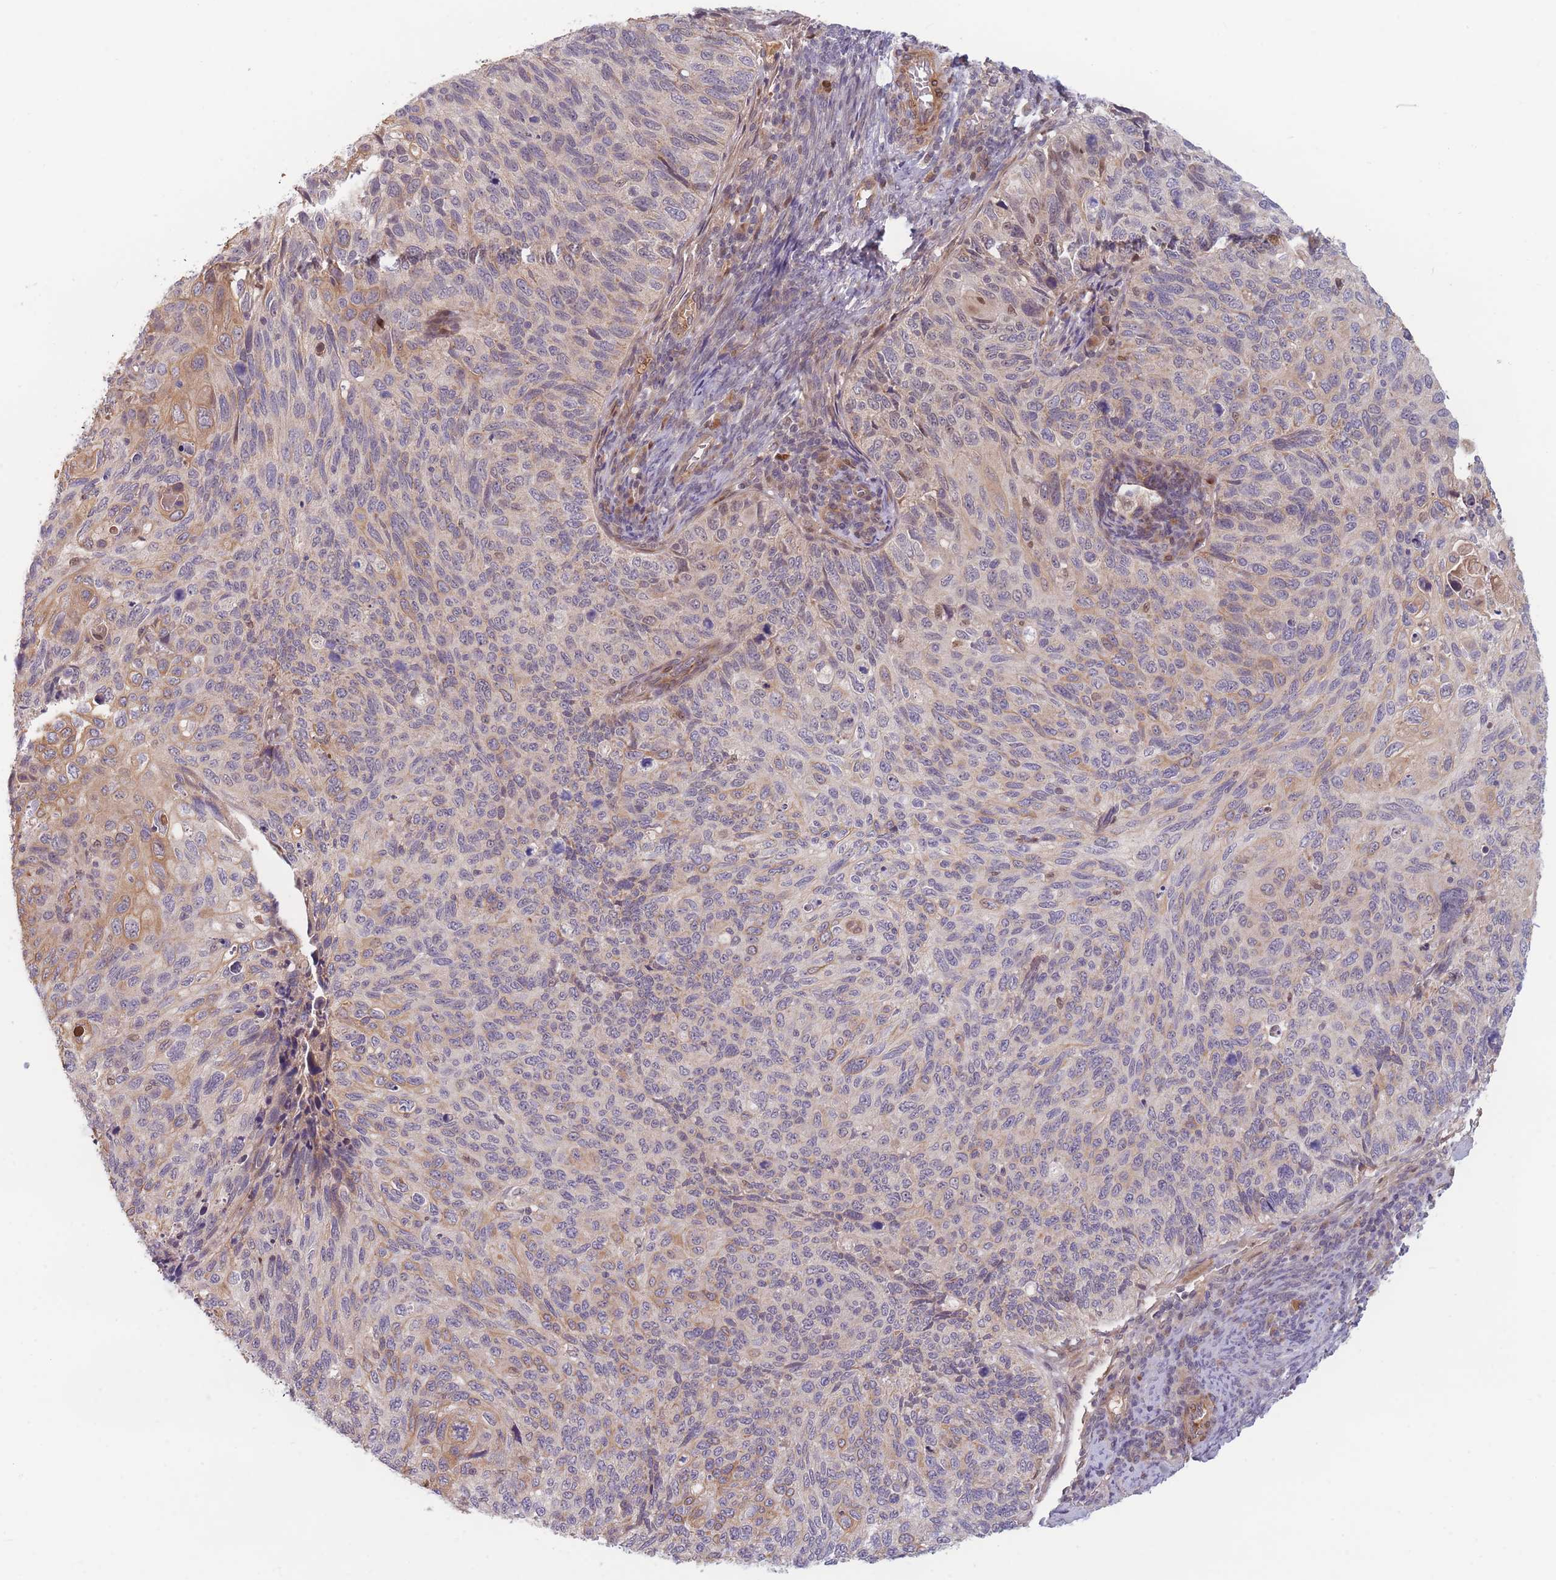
{"staining": {"intensity": "weak", "quantity": "<25%", "location": "cytoplasmic/membranous"}, "tissue": "cervical cancer", "cell_type": "Tumor cells", "image_type": "cancer", "snomed": [{"axis": "morphology", "description": "Squamous cell carcinoma, NOS"}, {"axis": "topography", "description": "Cervix"}], "caption": "The photomicrograph exhibits no staining of tumor cells in cervical cancer. (Immunohistochemistry (ihc), brightfield microscopy, high magnification).", "gene": "FAM153A", "patient": {"sex": "female", "age": 70}}